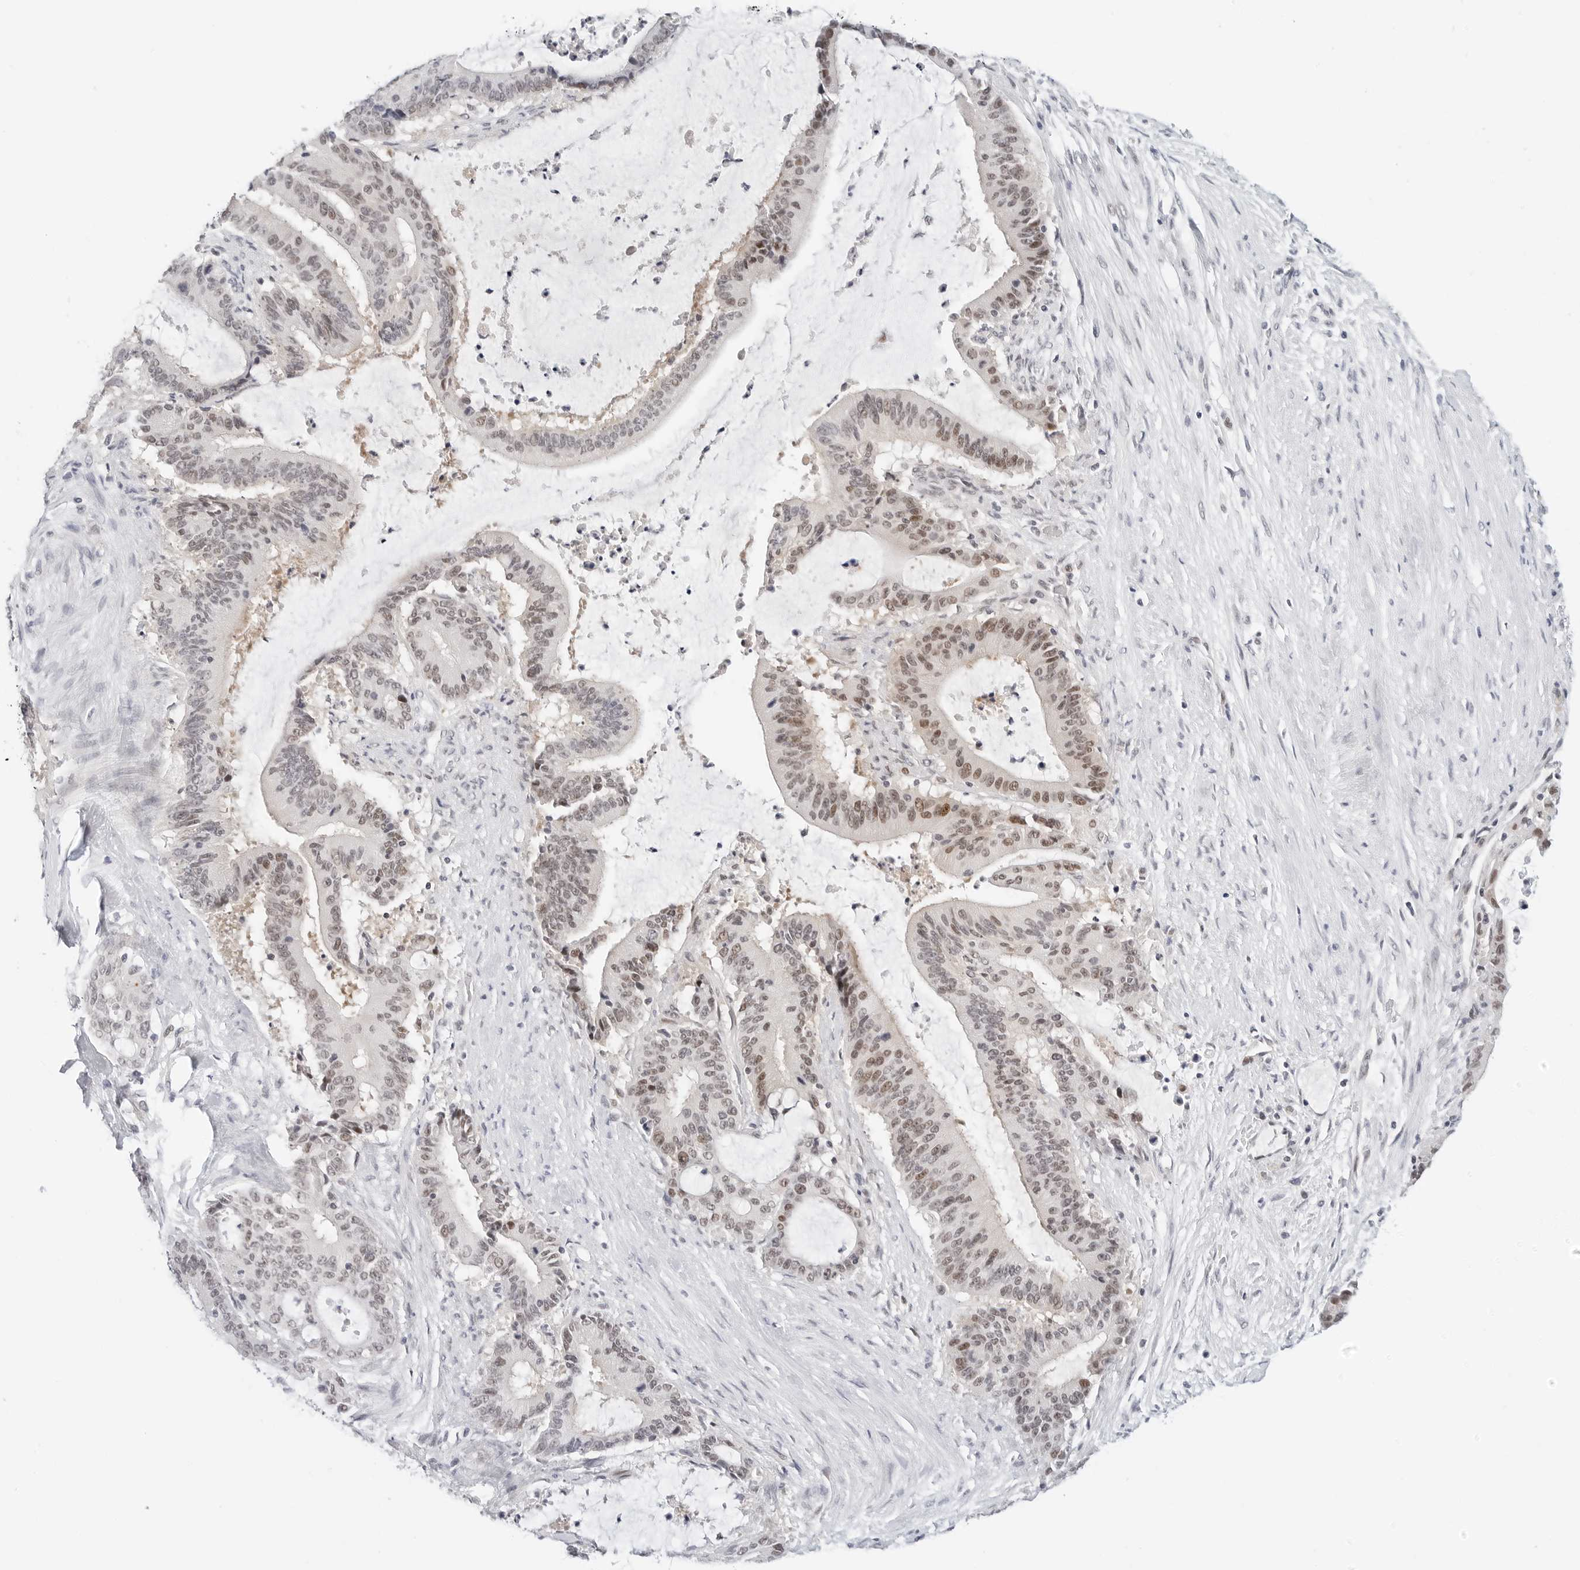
{"staining": {"intensity": "moderate", "quantity": "25%-75%", "location": "nuclear"}, "tissue": "liver cancer", "cell_type": "Tumor cells", "image_type": "cancer", "snomed": [{"axis": "morphology", "description": "Normal tissue, NOS"}, {"axis": "morphology", "description": "Cholangiocarcinoma"}, {"axis": "topography", "description": "Liver"}, {"axis": "topography", "description": "Peripheral nerve tissue"}], "caption": "Liver cancer (cholangiocarcinoma) tissue displays moderate nuclear staining in about 25%-75% of tumor cells (Brightfield microscopy of DAB IHC at high magnification).", "gene": "TSEN2", "patient": {"sex": "female", "age": 73}}